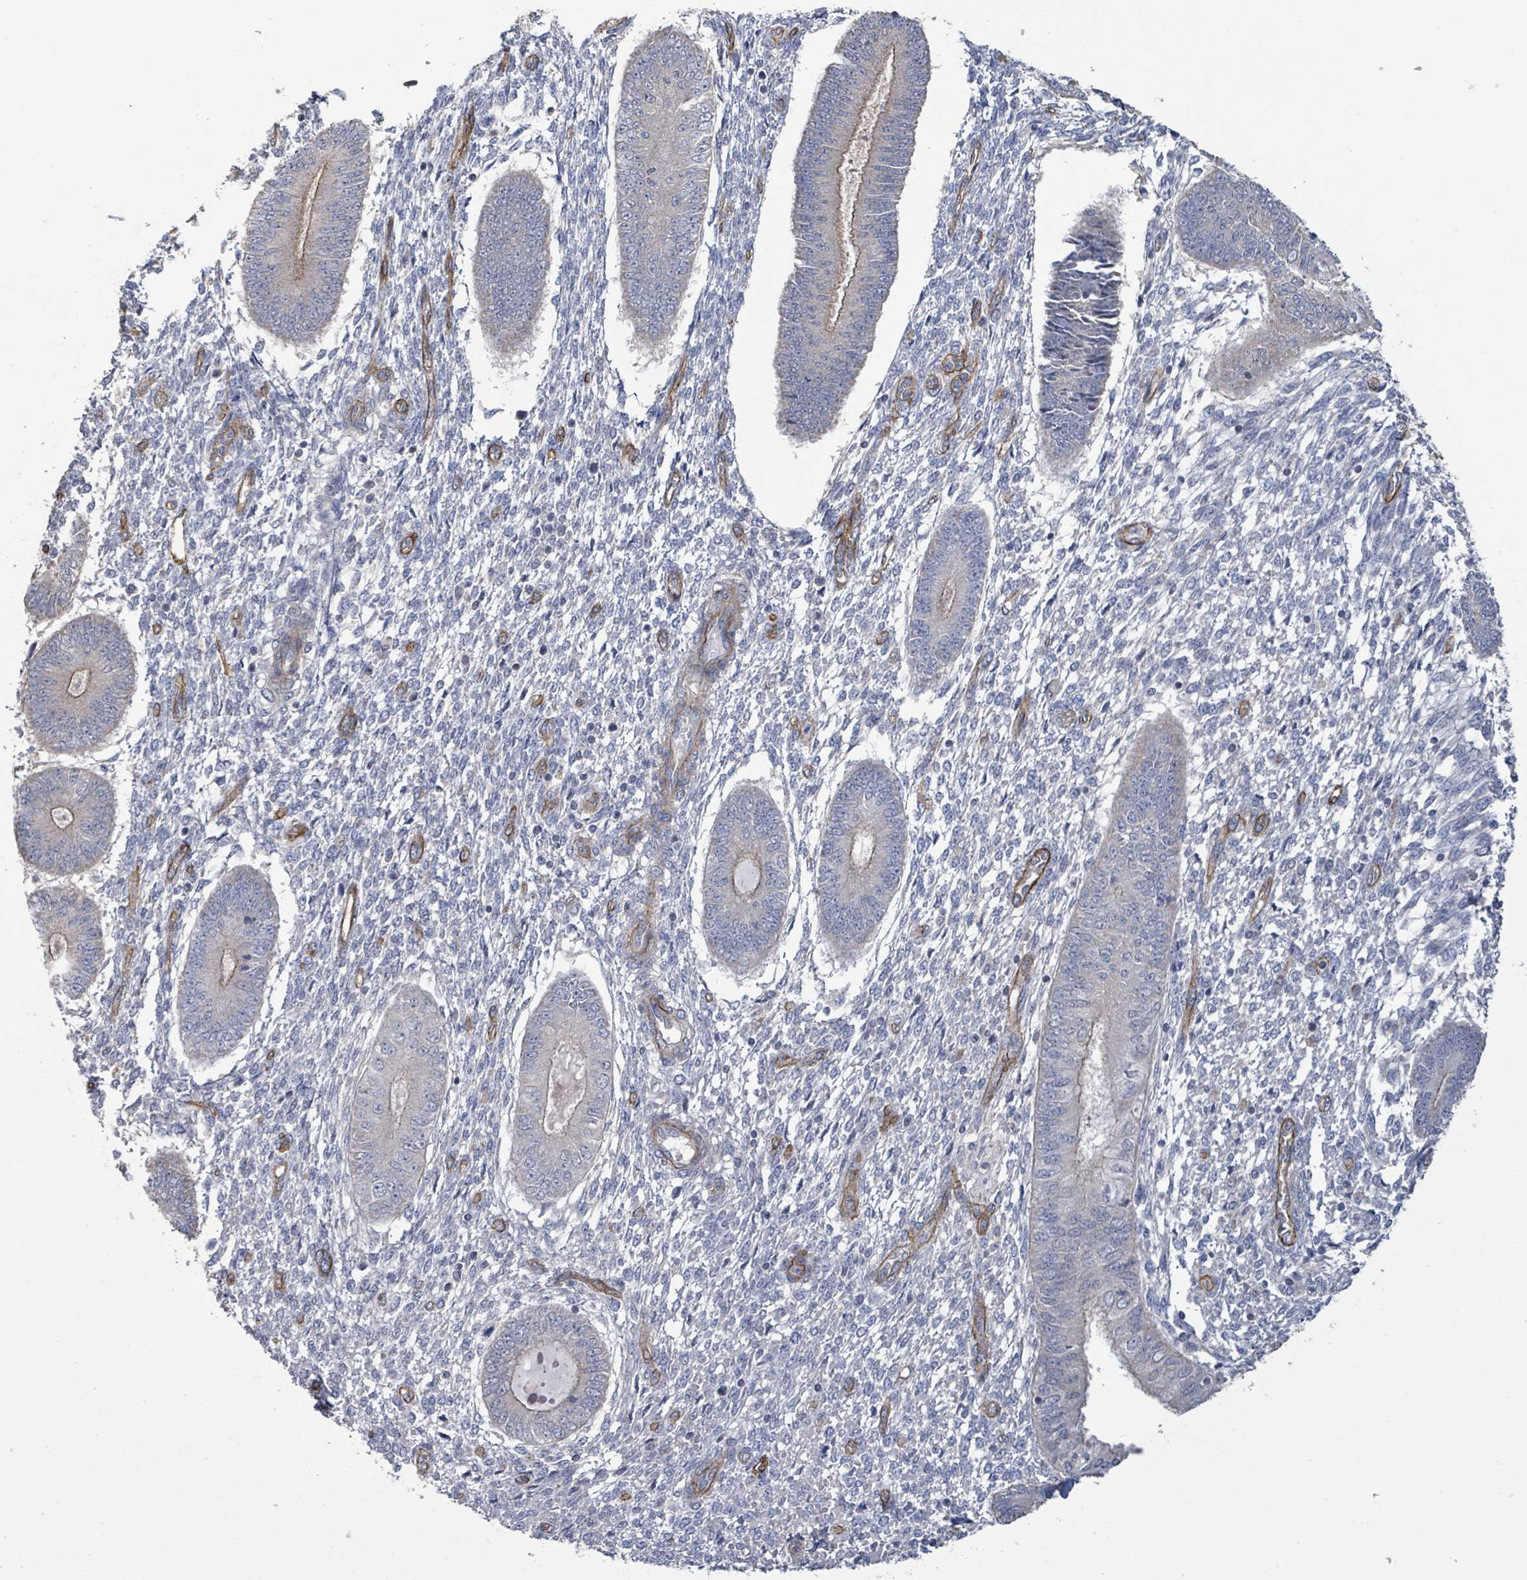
{"staining": {"intensity": "negative", "quantity": "none", "location": "none"}, "tissue": "endometrium", "cell_type": "Cells in endometrial stroma", "image_type": "normal", "snomed": [{"axis": "morphology", "description": "Normal tissue, NOS"}, {"axis": "topography", "description": "Endometrium"}], "caption": "A micrograph of endometrium stained for a protein reveals no brown staining in cells in endometrial stroma.", "gene": "KANK3", "patient": {"sex": "female", "age": 49}}